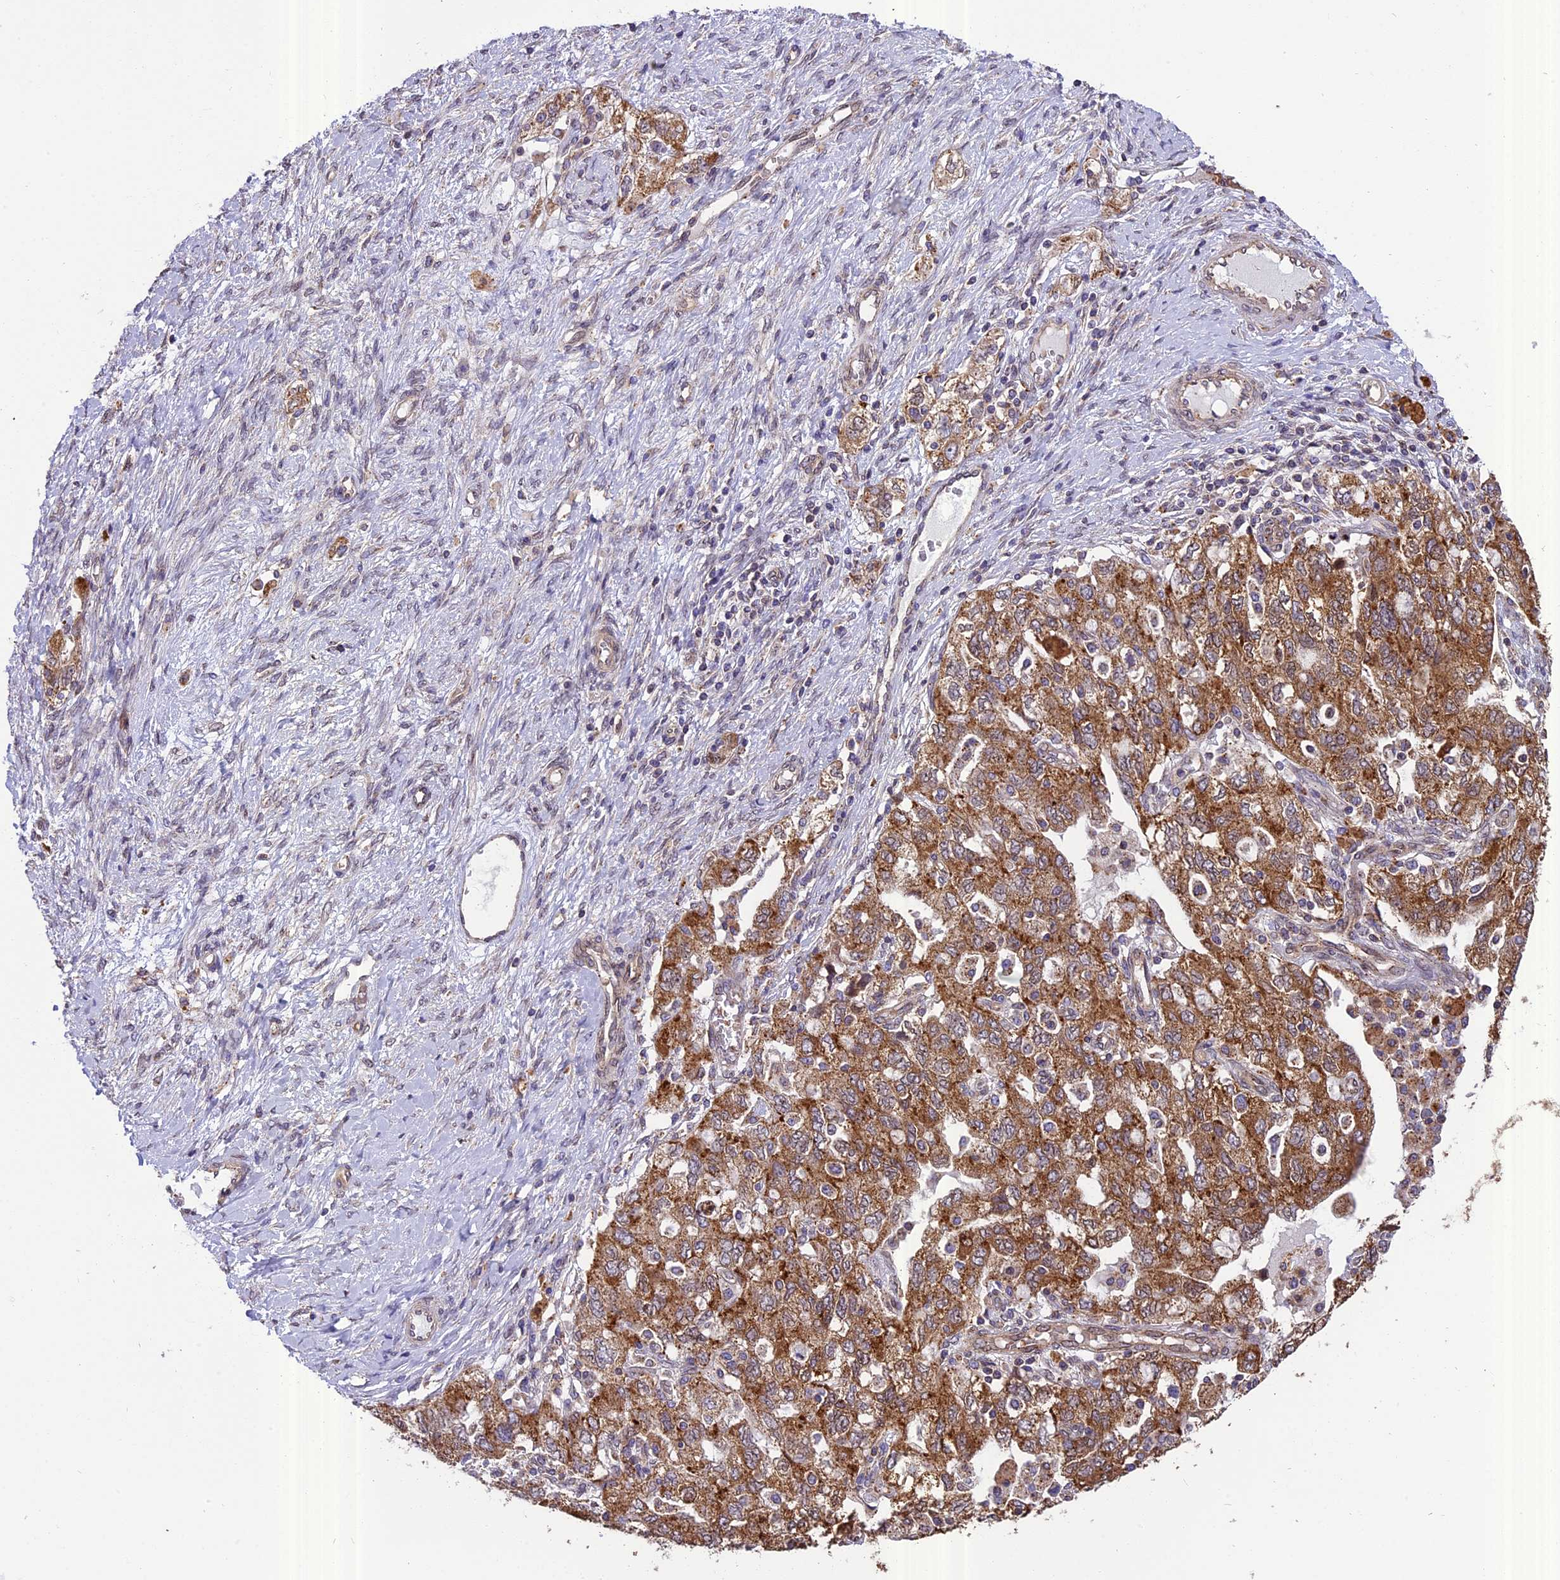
{"staining": {"intensity": "moderate", "quantity": ">75%", "location": "cytoplasmic/membranous"}, "tissue": "ovarian cancer", "cell_type": "Tumor cells", "image_type": "cancer", "snomed": [{"axis": "morphology", "description": "Carcinoma, NOS"}, {"axis": "morphology", "description": "Cystadenocarcinoma, serous, NOS"}, {"axis": "topography", "description": "Ovary"}], "caption": "Immunohistochemistry staining of ovarian cancer, which reveals medium levels of moderate cytoplasmic/membranous expression in about >75% of tumor cells indicating moderate cytoplasmic/membranous protein positivity. The staining was performed using DAB (3,3'-diaminobenzidine) (brown) for protein detection and nuclei were counterstained in hematoxylin (blue).", "gene": "CHMP2A", "patient": {"sex": "female", "age": 69}}